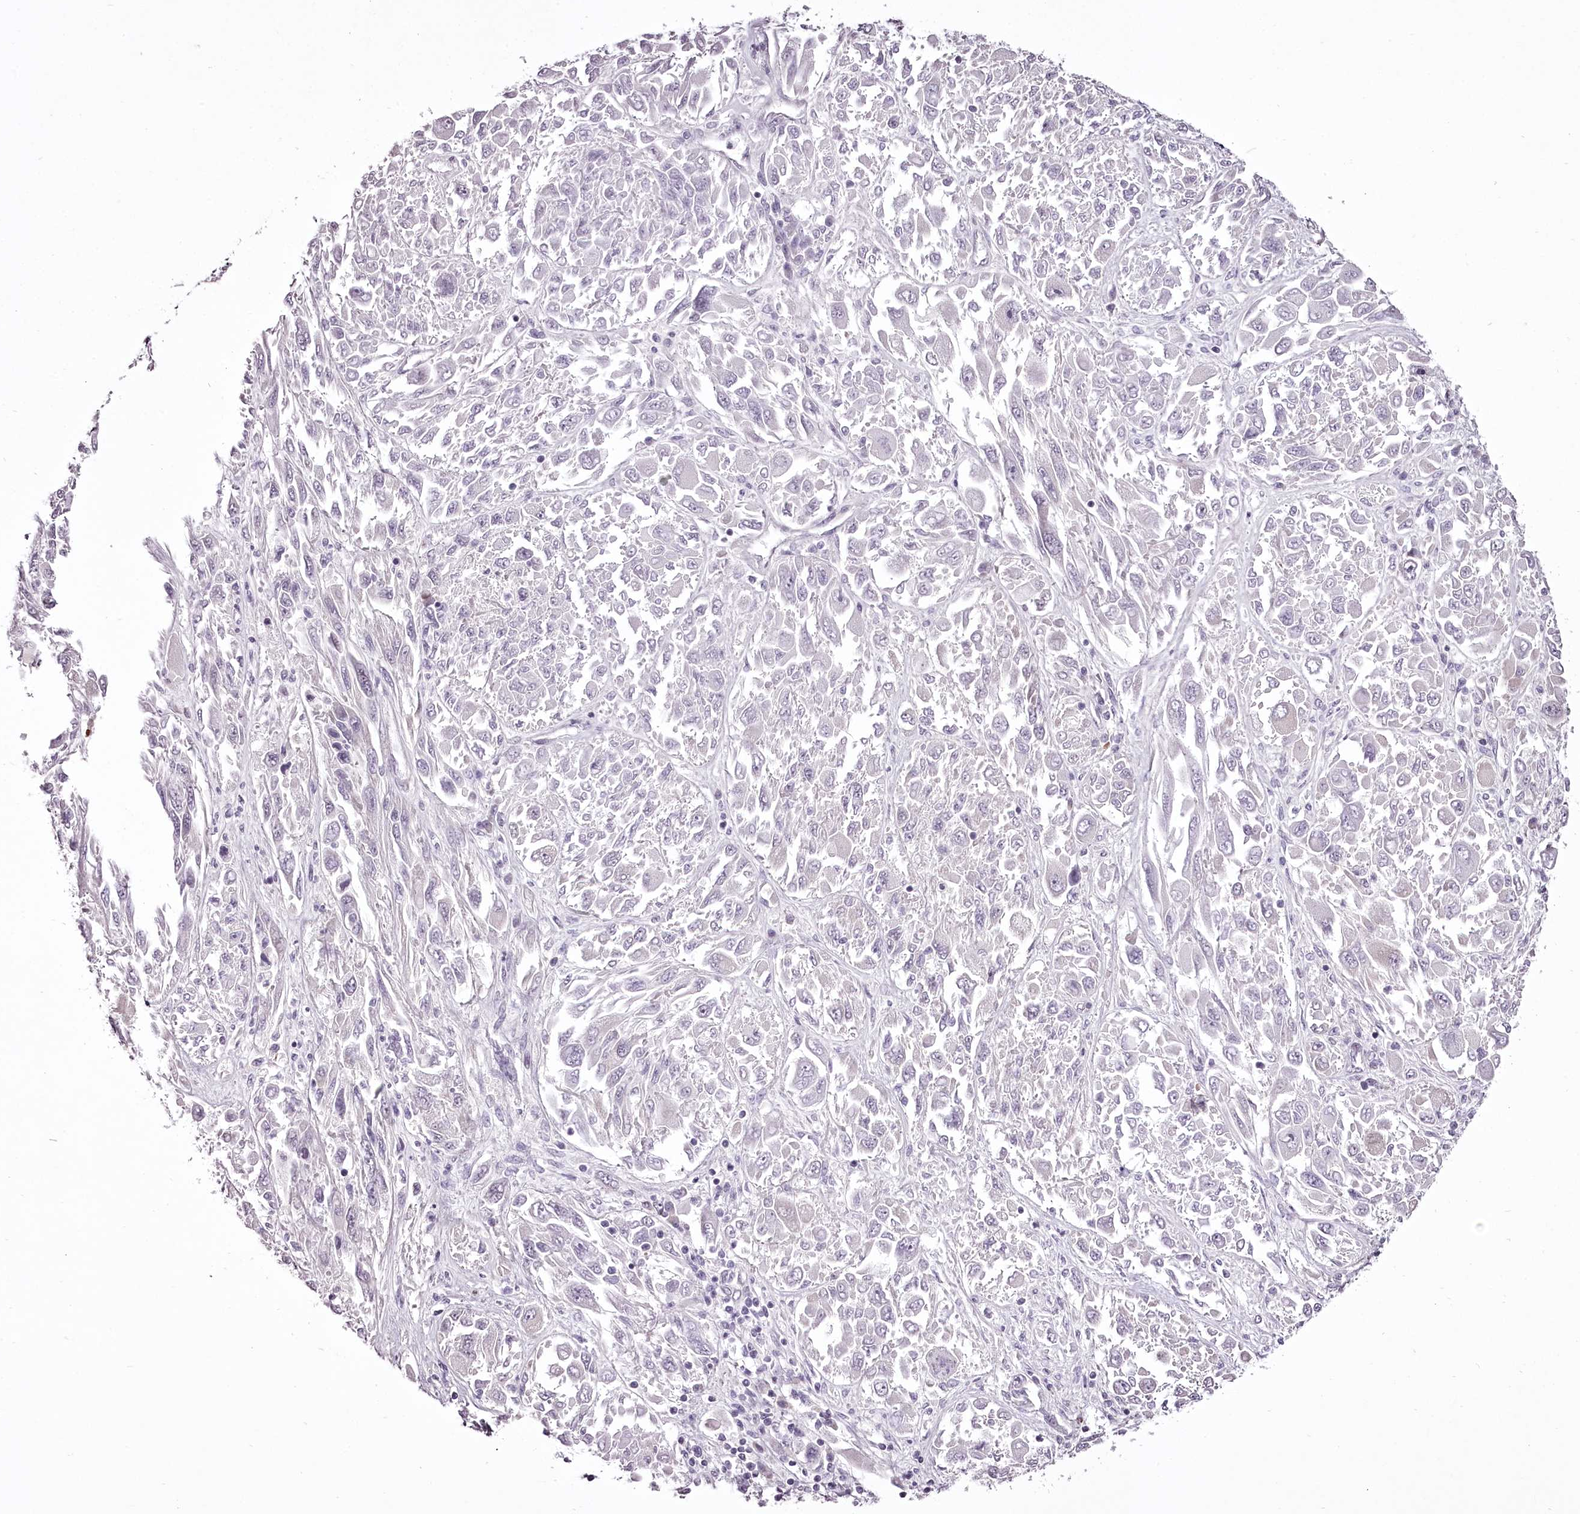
{"staining": {"intensity": "negative", "quantity": "none", "location": "none"}, "tissue": "melanoma", "cell_type": "Tumor cells", "image_type": "cancer", "snomed": [{"axis": "morphology", "description": "Malignant melanoma, NOS"}, {"axis": "topography", "description": "Skin"}], "caption": "This is a micrograph of IHC staining of malignant melanoma, which shows no staining in tumor cells.", "gene": "C1orf56", "patient": {"sex": "female", "age": 91}}